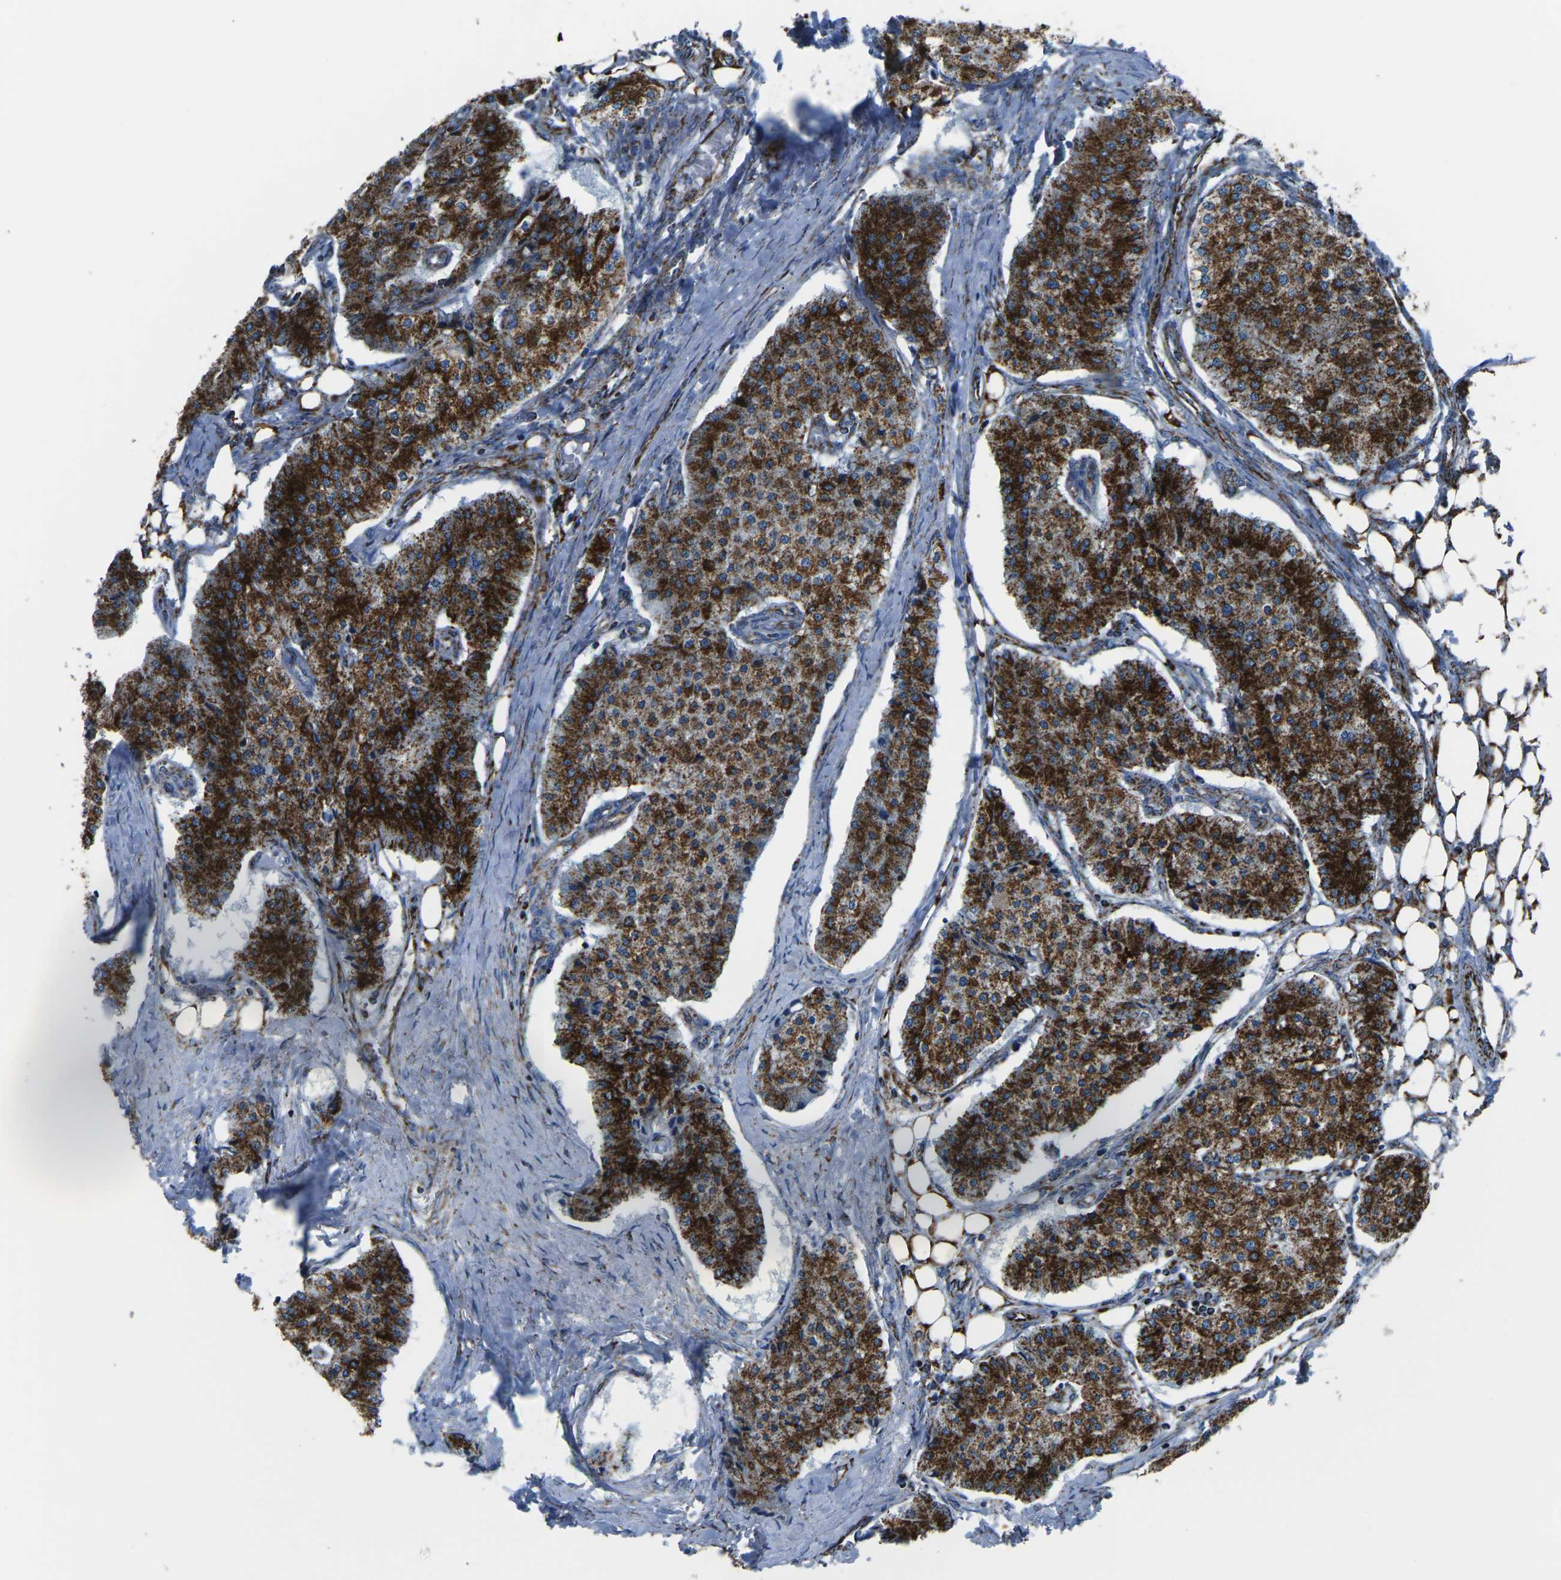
{"staining": {"intensity": "strong", "quantity": ">75%", "location": "cytoplasmic/membranous"}, "tissue": "carcinoid", "cell_type": "Tumor cells", "image_type": "cancer", "snomed": [{"axis": "morphology", "description": "Carcinoid, malignant, NOS"}, {"axis": "topography", "description": "Colon"}], "caption": "This is an image of IHC staining of carcinoid, which shows strong positivity in the cytoplasmic/membranous of tumor cells.", "gene": "MT-CO2", "patient": {"sex": "female", "age": 52}}